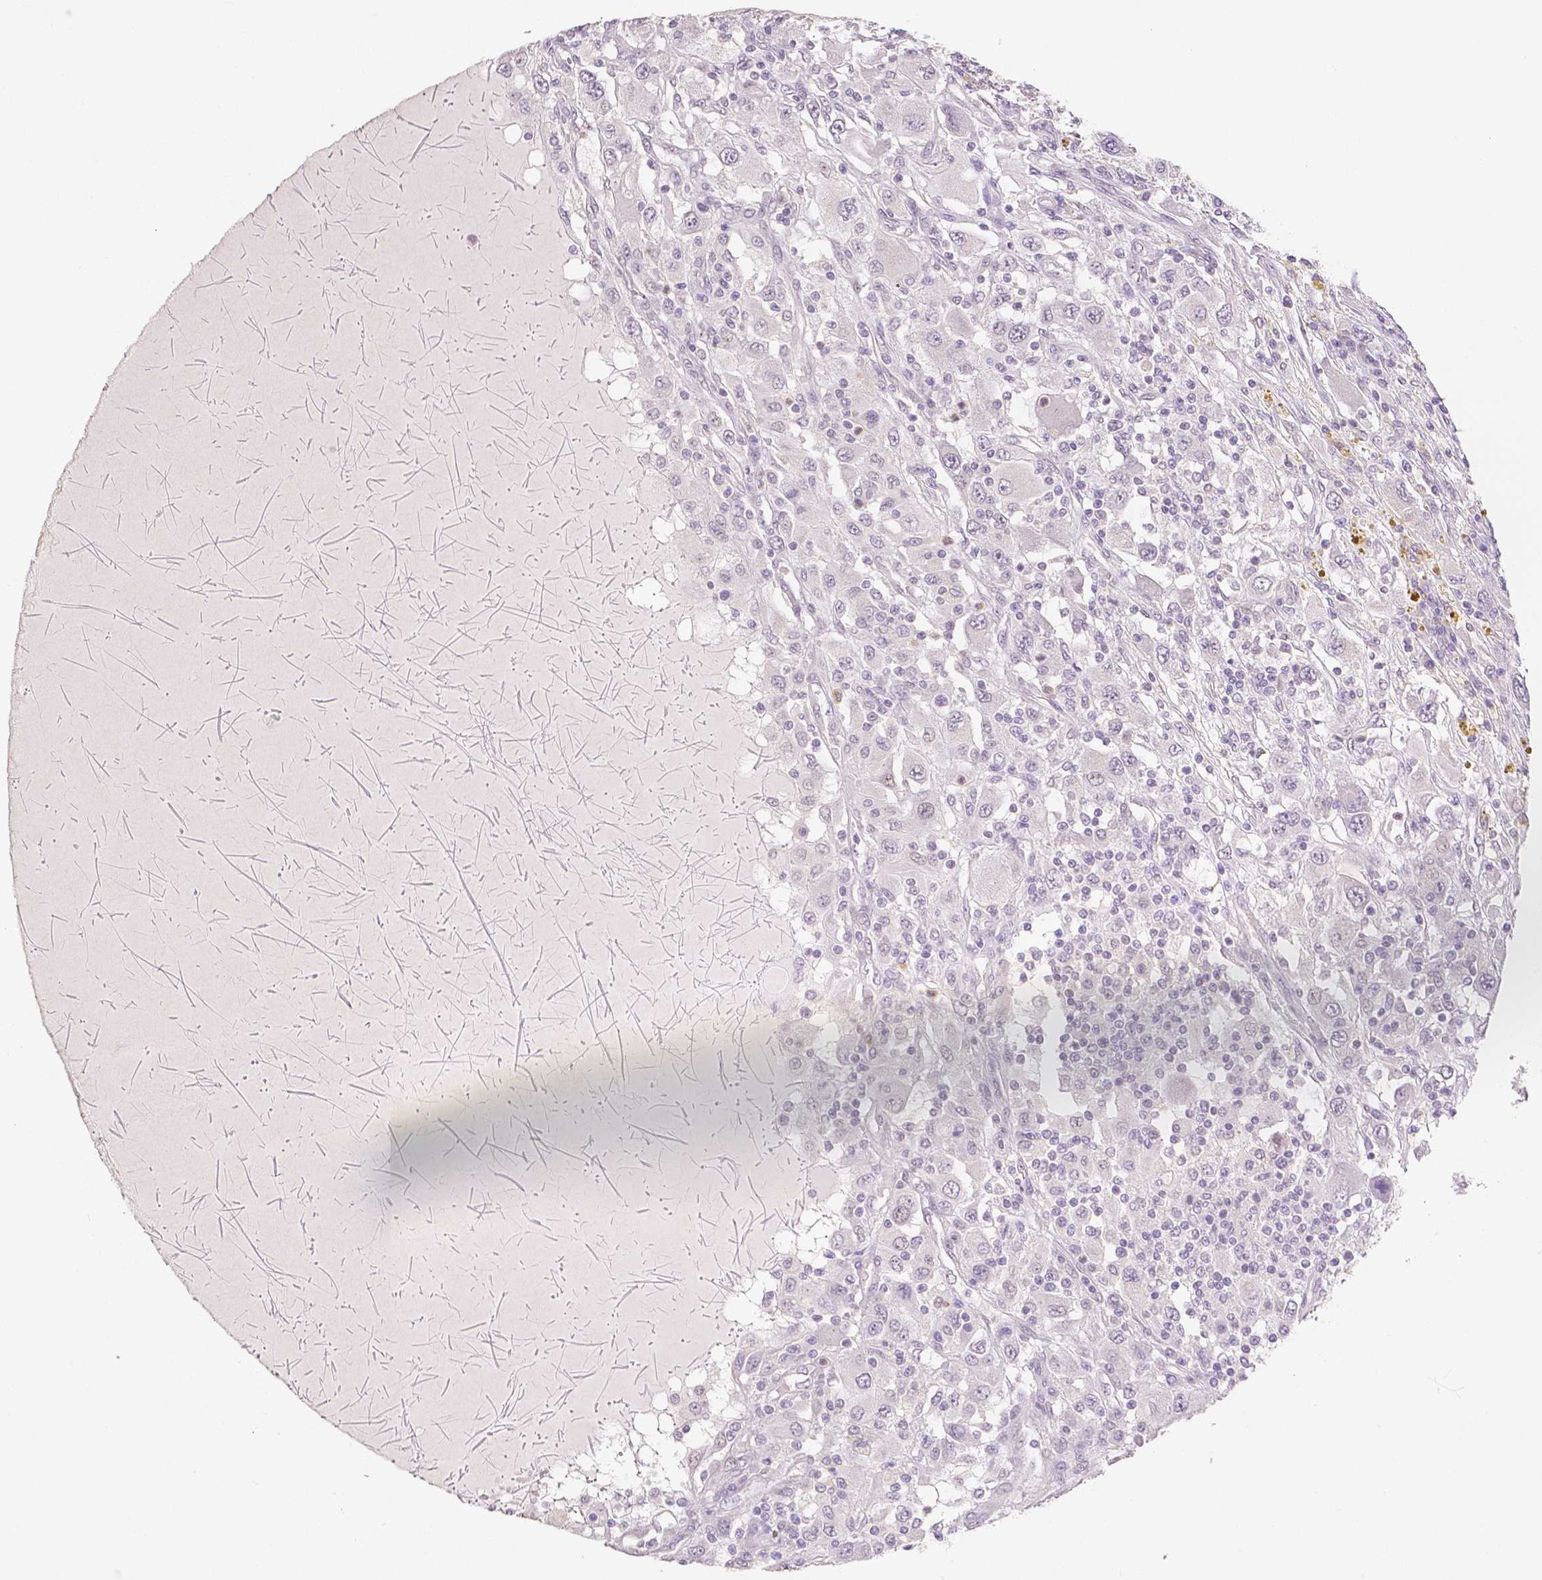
{"staining": {"intensity": "negative", "quantity": "none", "location": "none"}, "tissue": "renal cancer", "cell_type": "Tumor cells", "image_type": "cancer", "snomed": [{"axis": "morphology", "description": "Adenocarcinoma, NOS"}, {"axis": "topography", "description": "Kidney"}], "caption": "Tumor cells show no significant protein staining in adenocarcinoma (renal). (DAB immunohistochemistry (IHC), high magnification).", "gene": "OCLN", "patient": {"sex": "female", "age": 67}}